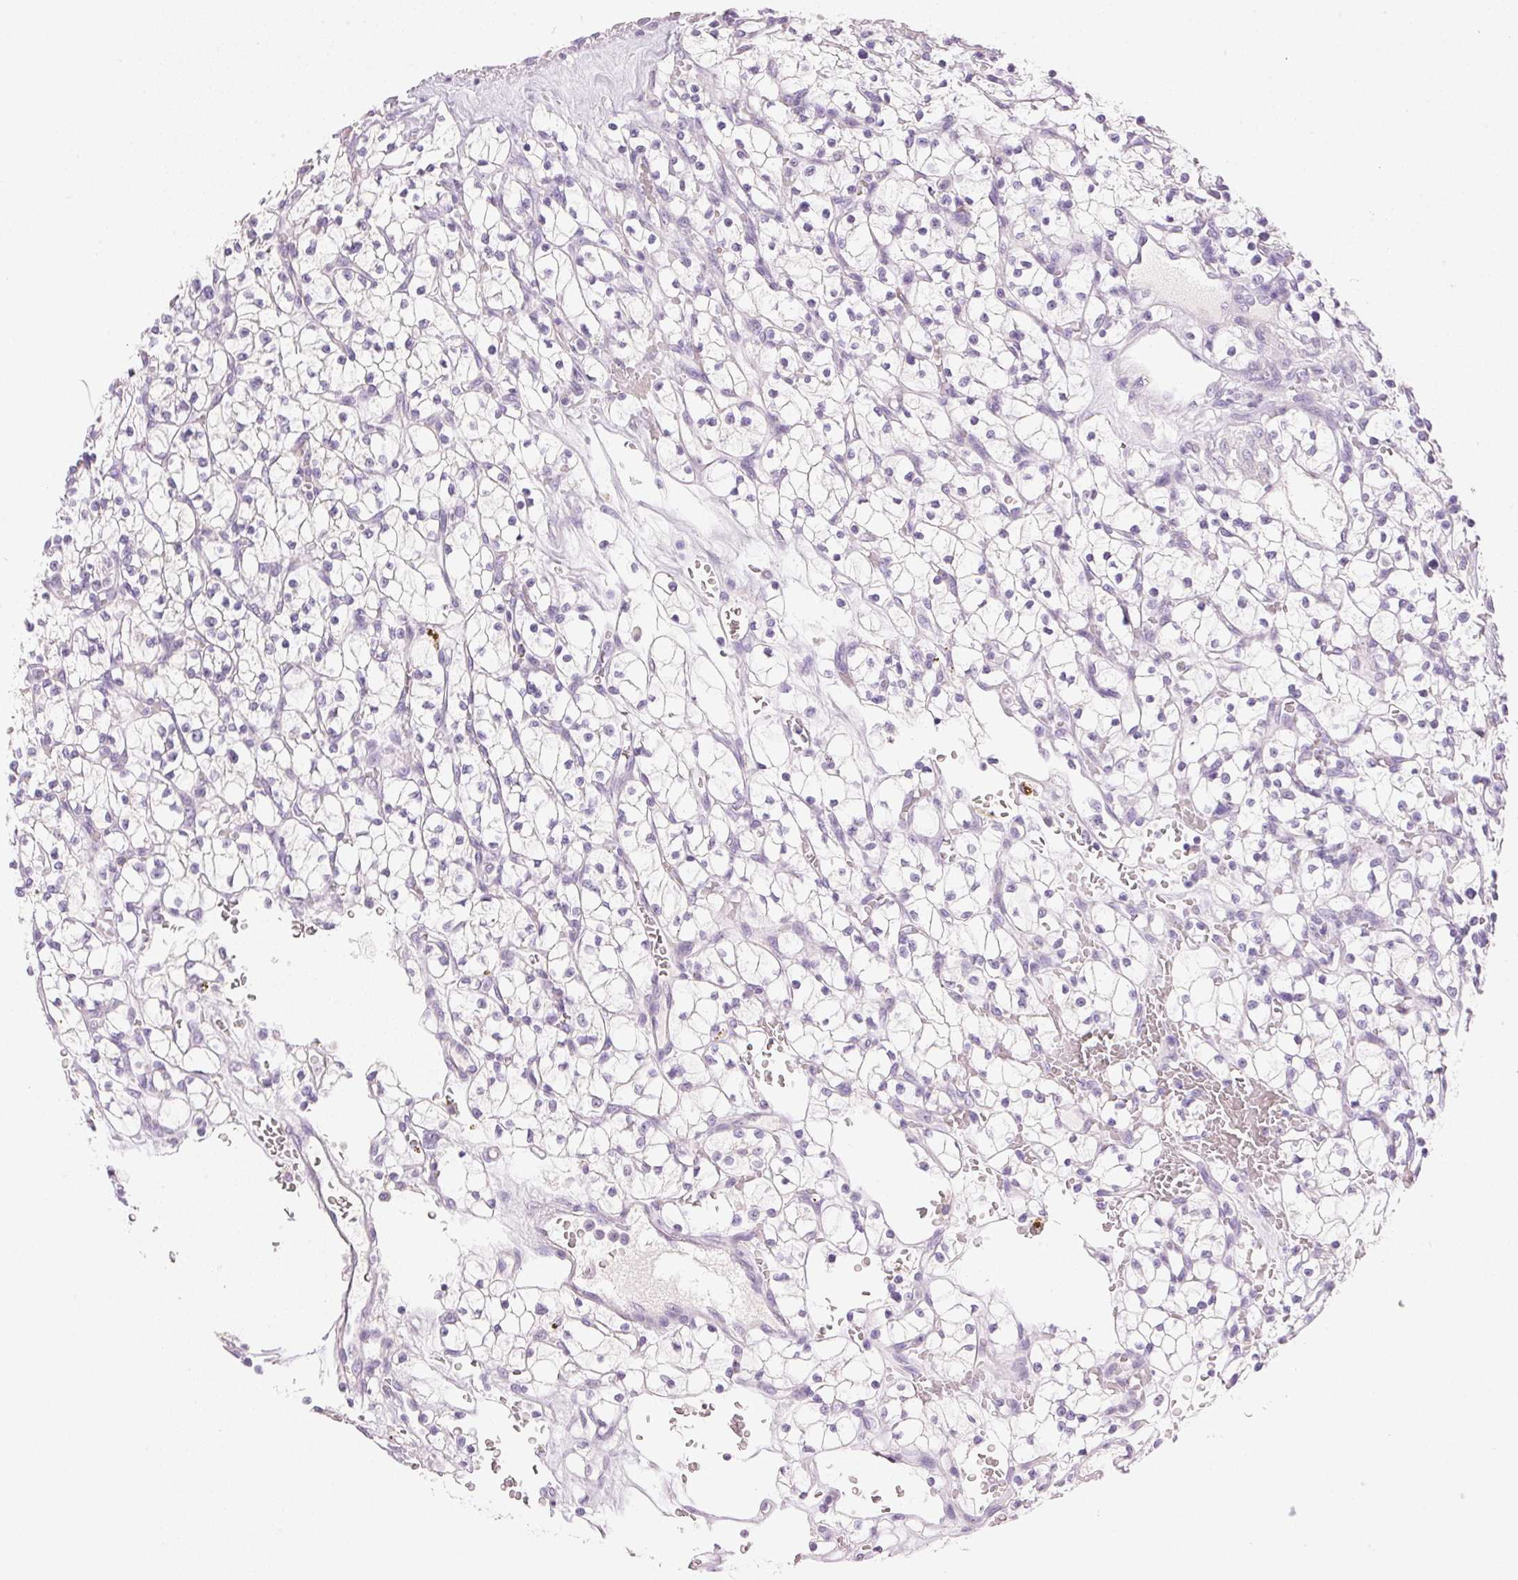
{"staining": {"intensity": "negative", "quantity": "none", "location": "none"}, "tissue": "renal cancer", "cell_type": "Tumor cells", "image_type": "cancer", "snomed": [{"axis": "morphology", "description": "Adenocarcinoma, NOS"}, {"axis": "topography", "description": "Kidney"}], "caption": "DAB (3,3'-diaminobenzidine) immunohistochemical staining of adenocarcinoma (renal) demonstrates no significant expression in tumor cells. (DAB (3,3'-diaminobenzidine) immunohistochemistry with hematoxylin counter stain).", "gene": "HSD17B2", "patient": {"sex": "female", "age": 64}}